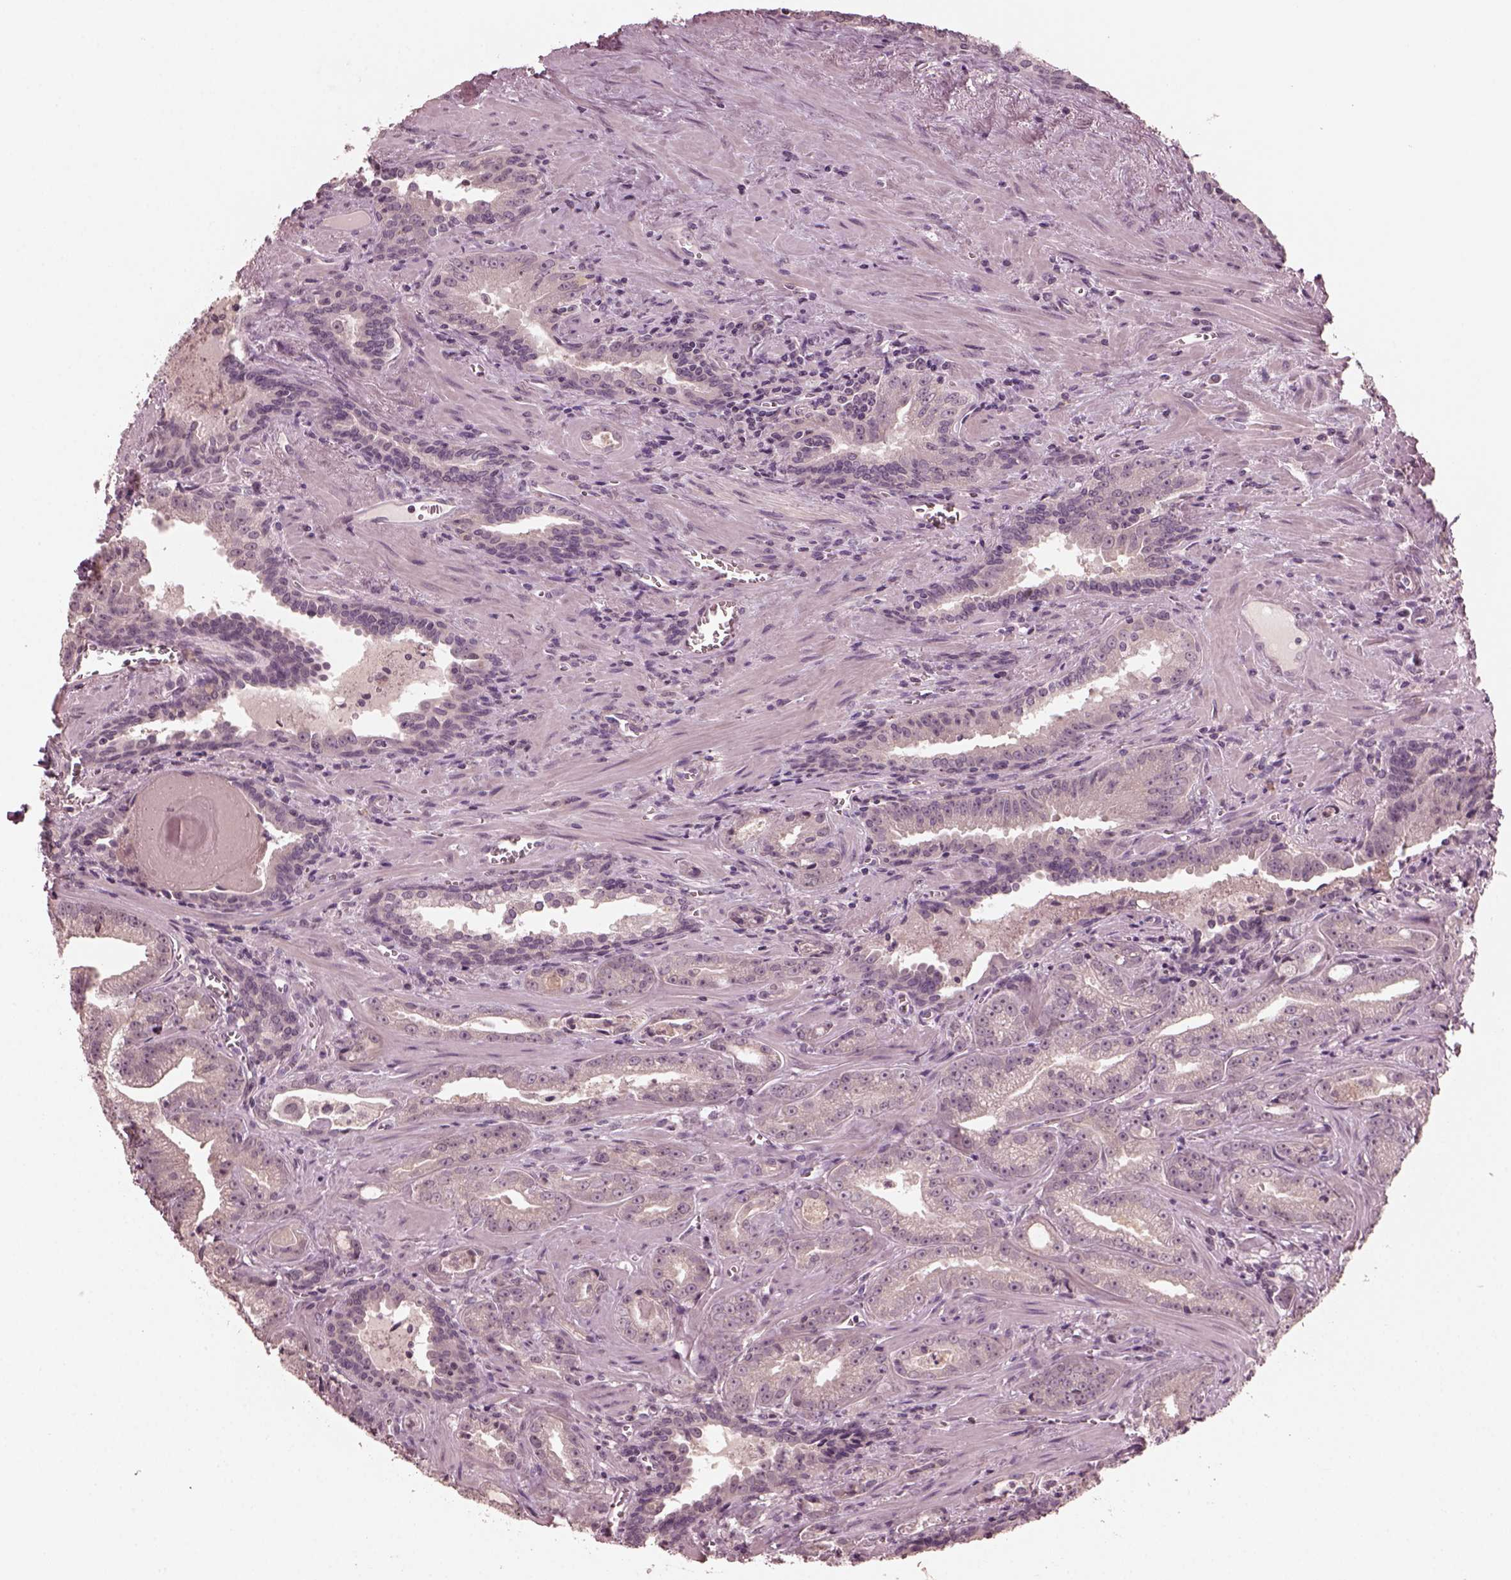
{"staining": {"intensity": "negative", "quantity": "none", "location": "none"}, "tissue": "prostate cancer", "cell_type": "Tumor cells", "image_type": "cancer", "snomed": [{"axis": "morphology", "description": "Adenocarcinoma, High grade"}, {"axis": "topography", "description": "Prostate"}], "caption": "Micrograph shows no significant protein staining in tumor cells of adenocarcinoma (high-grade) (prostate).", "gene": "RGS7", "patient": {"sex": "male", "age": 68}}